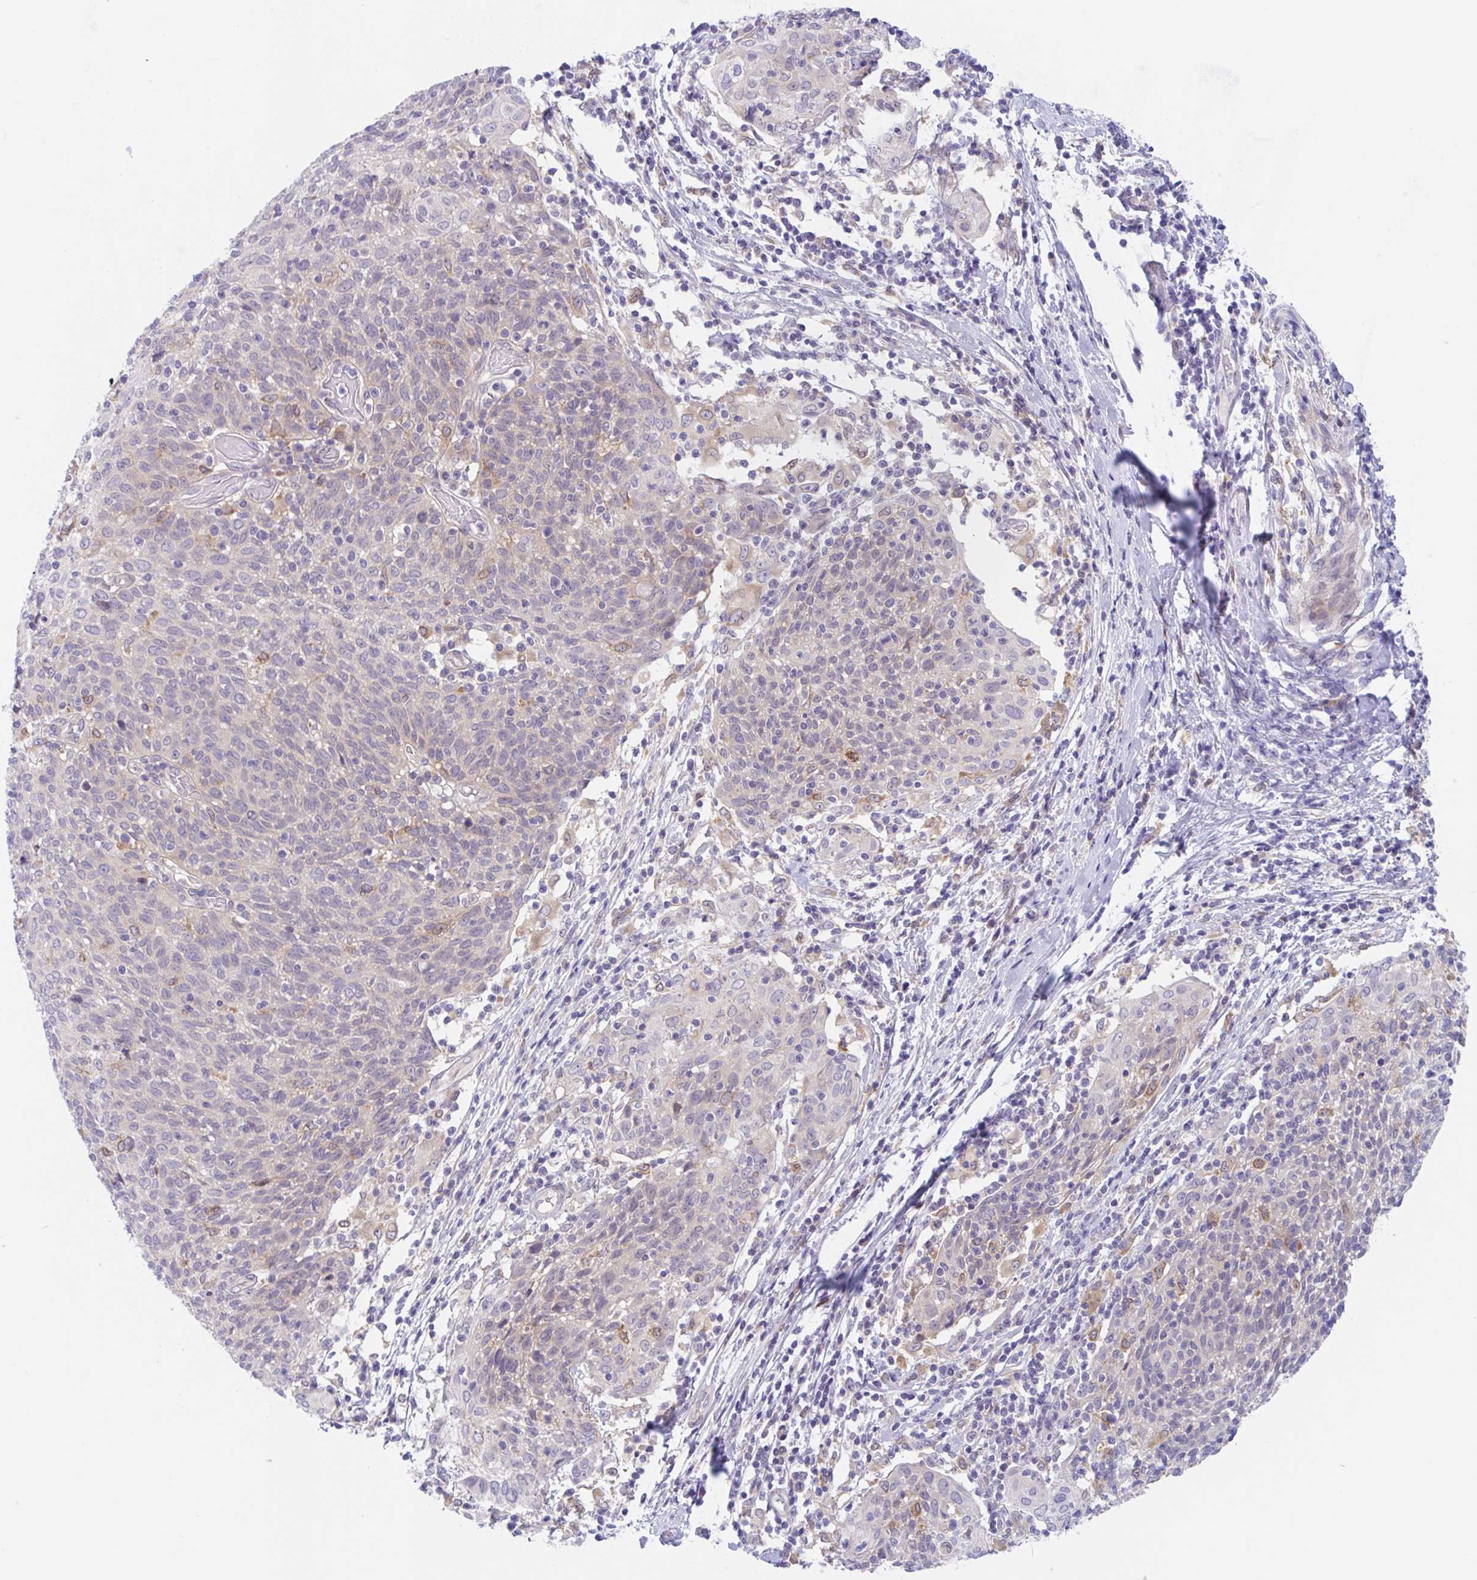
{"staining": {"intensity": "negative", "quantity": "none", "location": "none"}, "tissue": "cervical cancer", "cell_type": "Tumor cells", "image_type": "cancer", "snomed": [{"axis": "morphology", "description": "Squamous cell carcinoma, NOS"}, {"axis": "topography", "description": "Cervix"}], "caption": "Cervical cancer was stained to show a protein in brown. There is no significant staining in tumor cells.", "gene": "TMEM86A", "patient": {"sex": "female", "age": 52}}